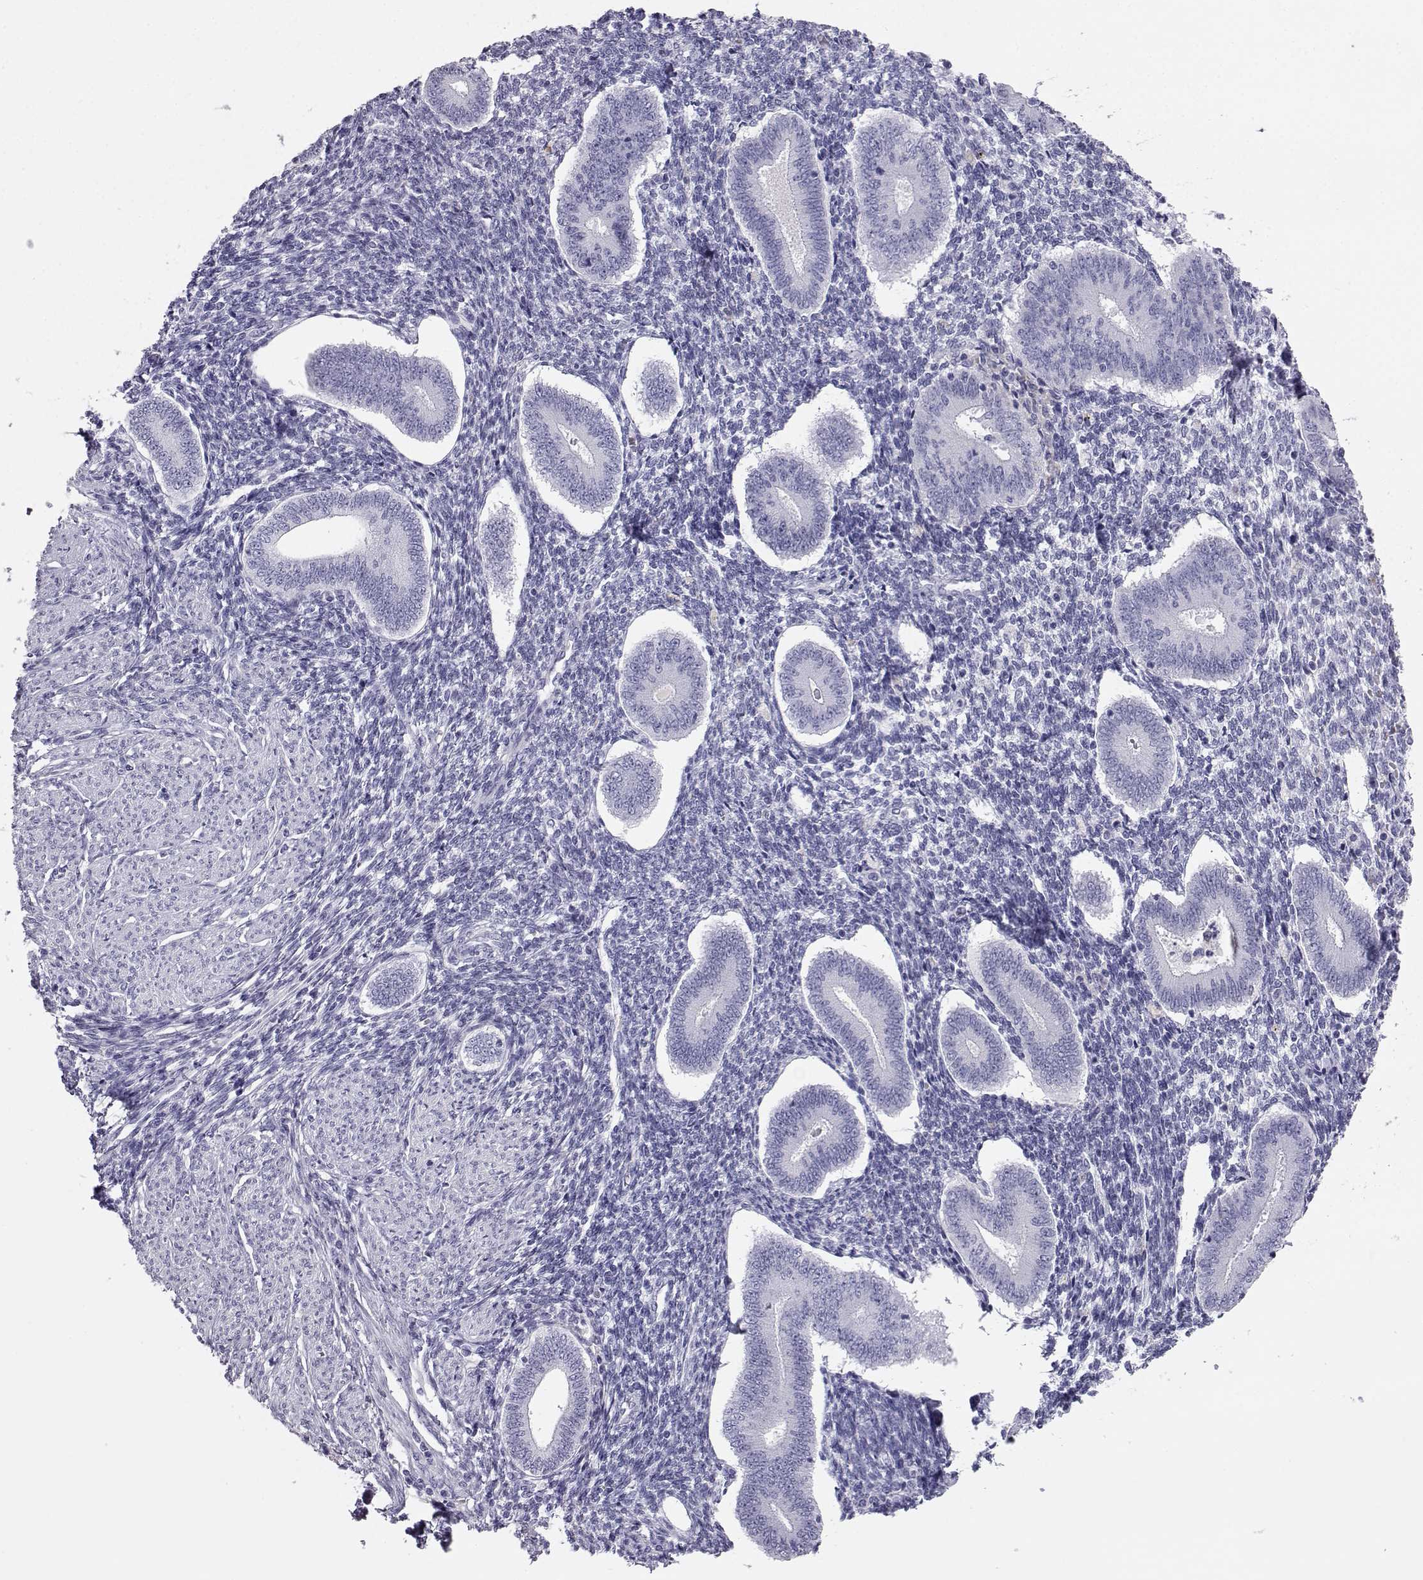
{"staining": {"intensity": "negative", "quantity": "none", "location": "none"}, "tissue": "endometrium", "cell_type": "Cells in endometrial stroma", "image_type": "normal", "snomed": [{"axis": "morphology", "description": "Normal tissue, NOS"}, {"axis": "topography", "description": "Endometrium"}], "caption": "This is a histopathology image of IHC staining of benign endometrium, which shows no expression in cells in endometrial stroma. Nuclei are stained in blue.", "gene": "ITLN1", "patient": {"sex": "female", "age": 40}}